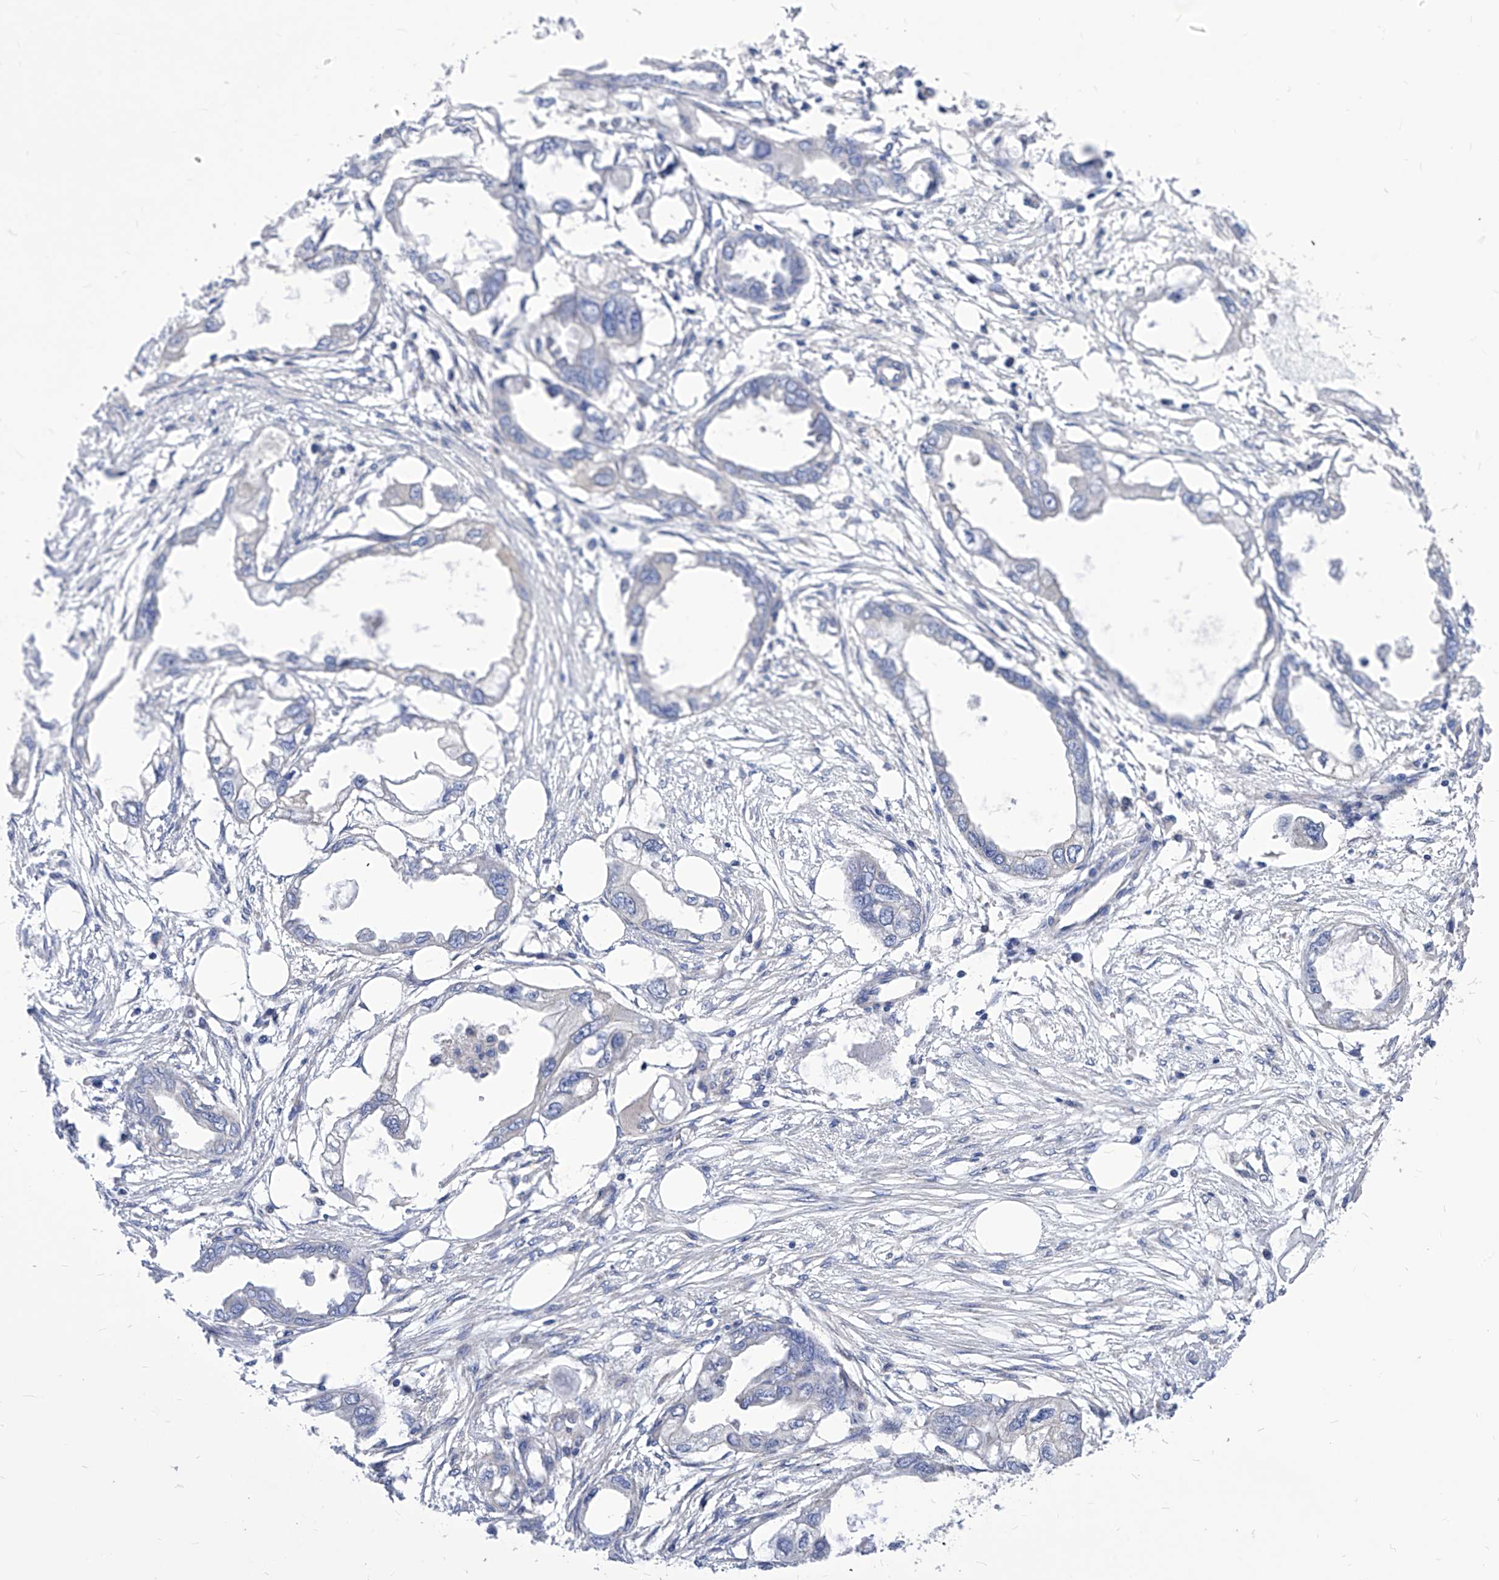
{"staining": {"intensity": "negative", "quantity": "none", "location": "none"}, "tissue": "endometrial cancer", "cell_type": "Tumor cells", "image_type": "cancer", "snomed": [{"axis": "morphology", "description": "Adenocarcinoma, NOS"}, {"axis": "morphology", "description": "Adenocarcinoma, metastatic, NOS"}, {"axis": "topography", "description": "Adipose tissue"}, {"axis": "topography", "description": "Endometrium"}], "caption": "Human adenocarcinoma (endometrial) stained for a protein using immunohistochemistry displays no expression in tumor cells.", "gene": "XPNPEP1", "patient": {"sex": "female", "age": 67}}